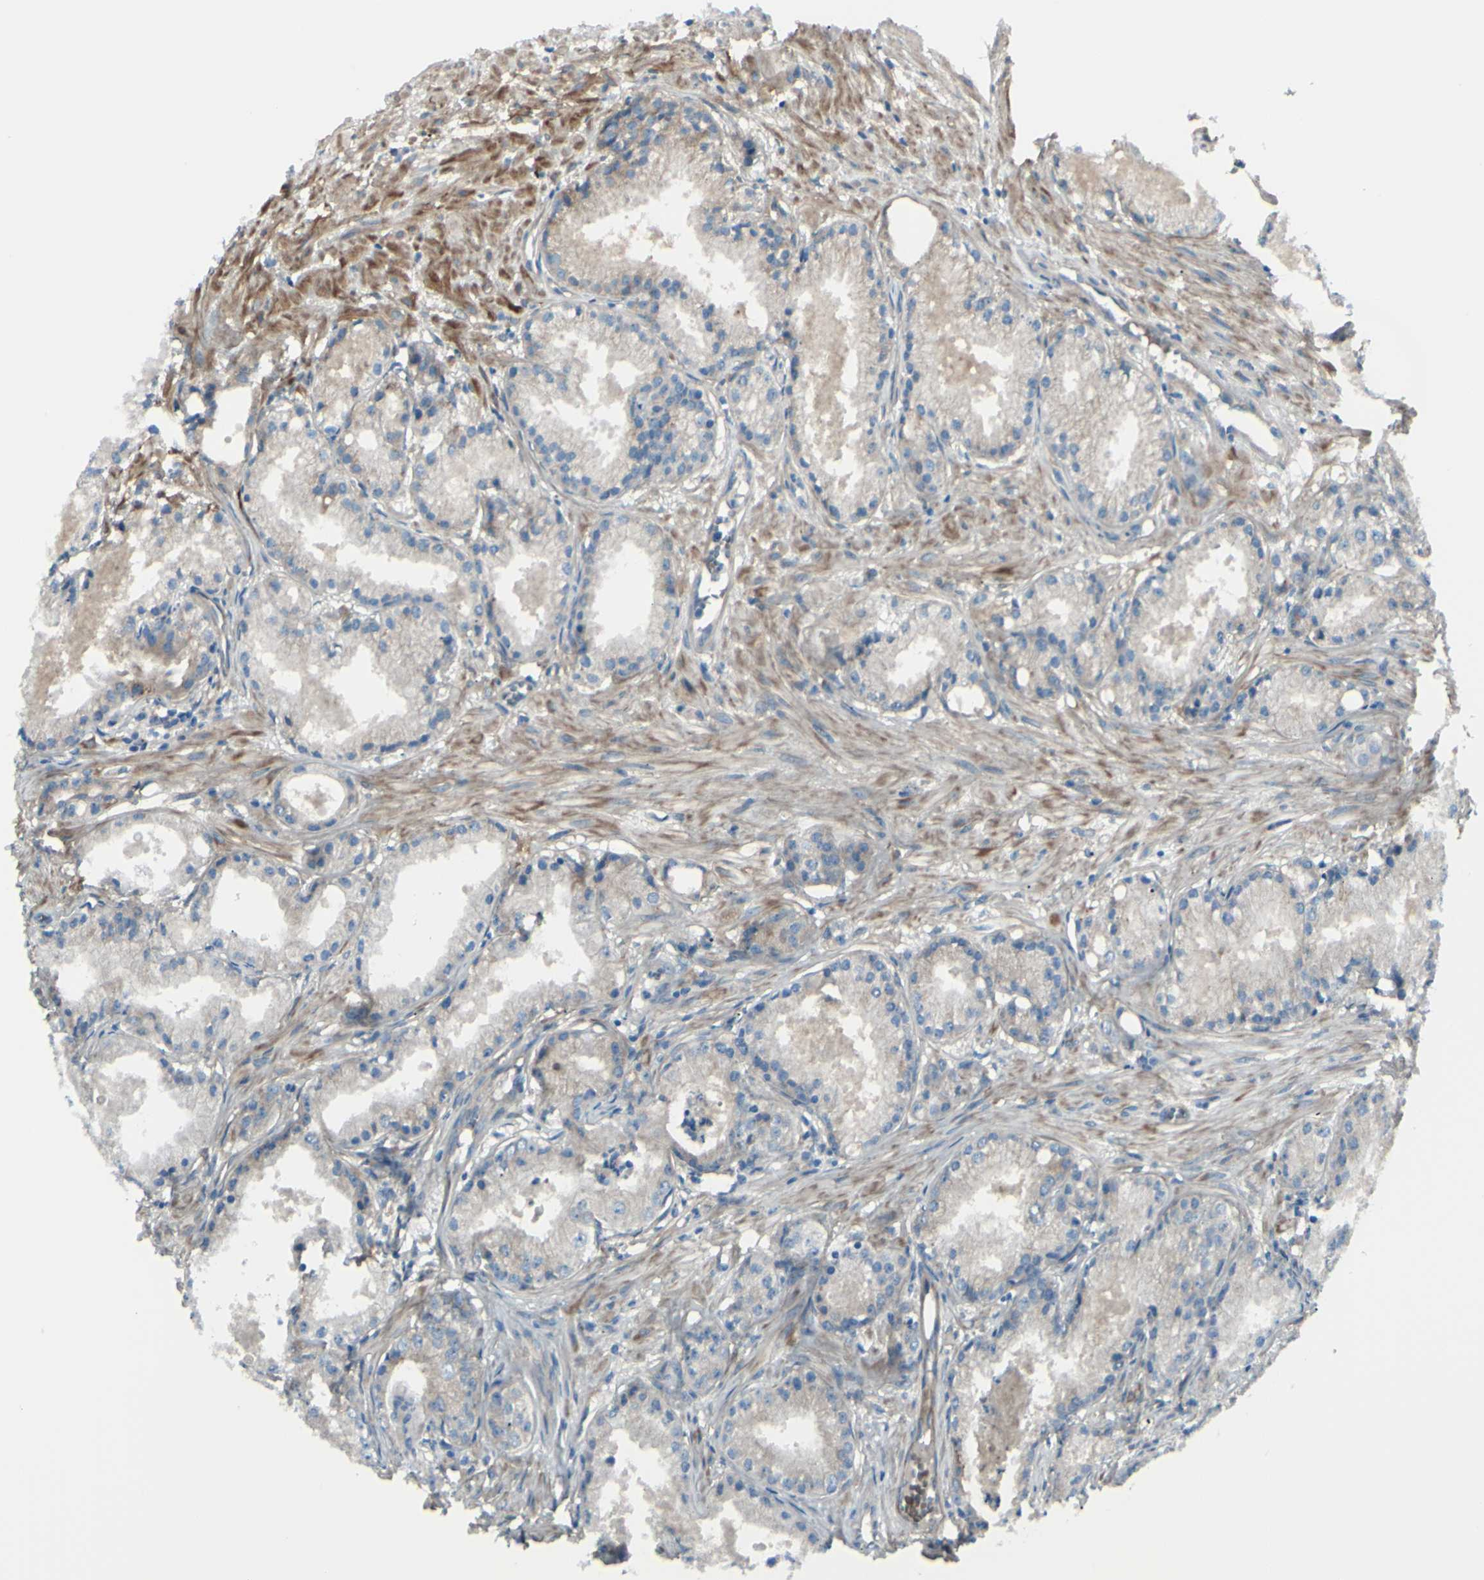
{"staining": {"intensity": "moderate", "quantity": ">75%", "location": "cytoplasmic/membranous"}, "tissue": "prostate cancer", "cell_type": "Tumor cells", "image_type": "cancer", "snomed": [{"axis": "morphology", "description": "Adenocarcinoma, Low grade"}, {"axis": "topography", "description": "Prostate"}], "caption": "DAB immunohistochemical staining of human prostate cancer (low-grade adenocarcinoma) exhibits moderate cytoplasmic/membranous protein expression in about >75% of tumor cells.", "gene": "PCDHGA2", "patient": {"sex": "male", "age": 72}}